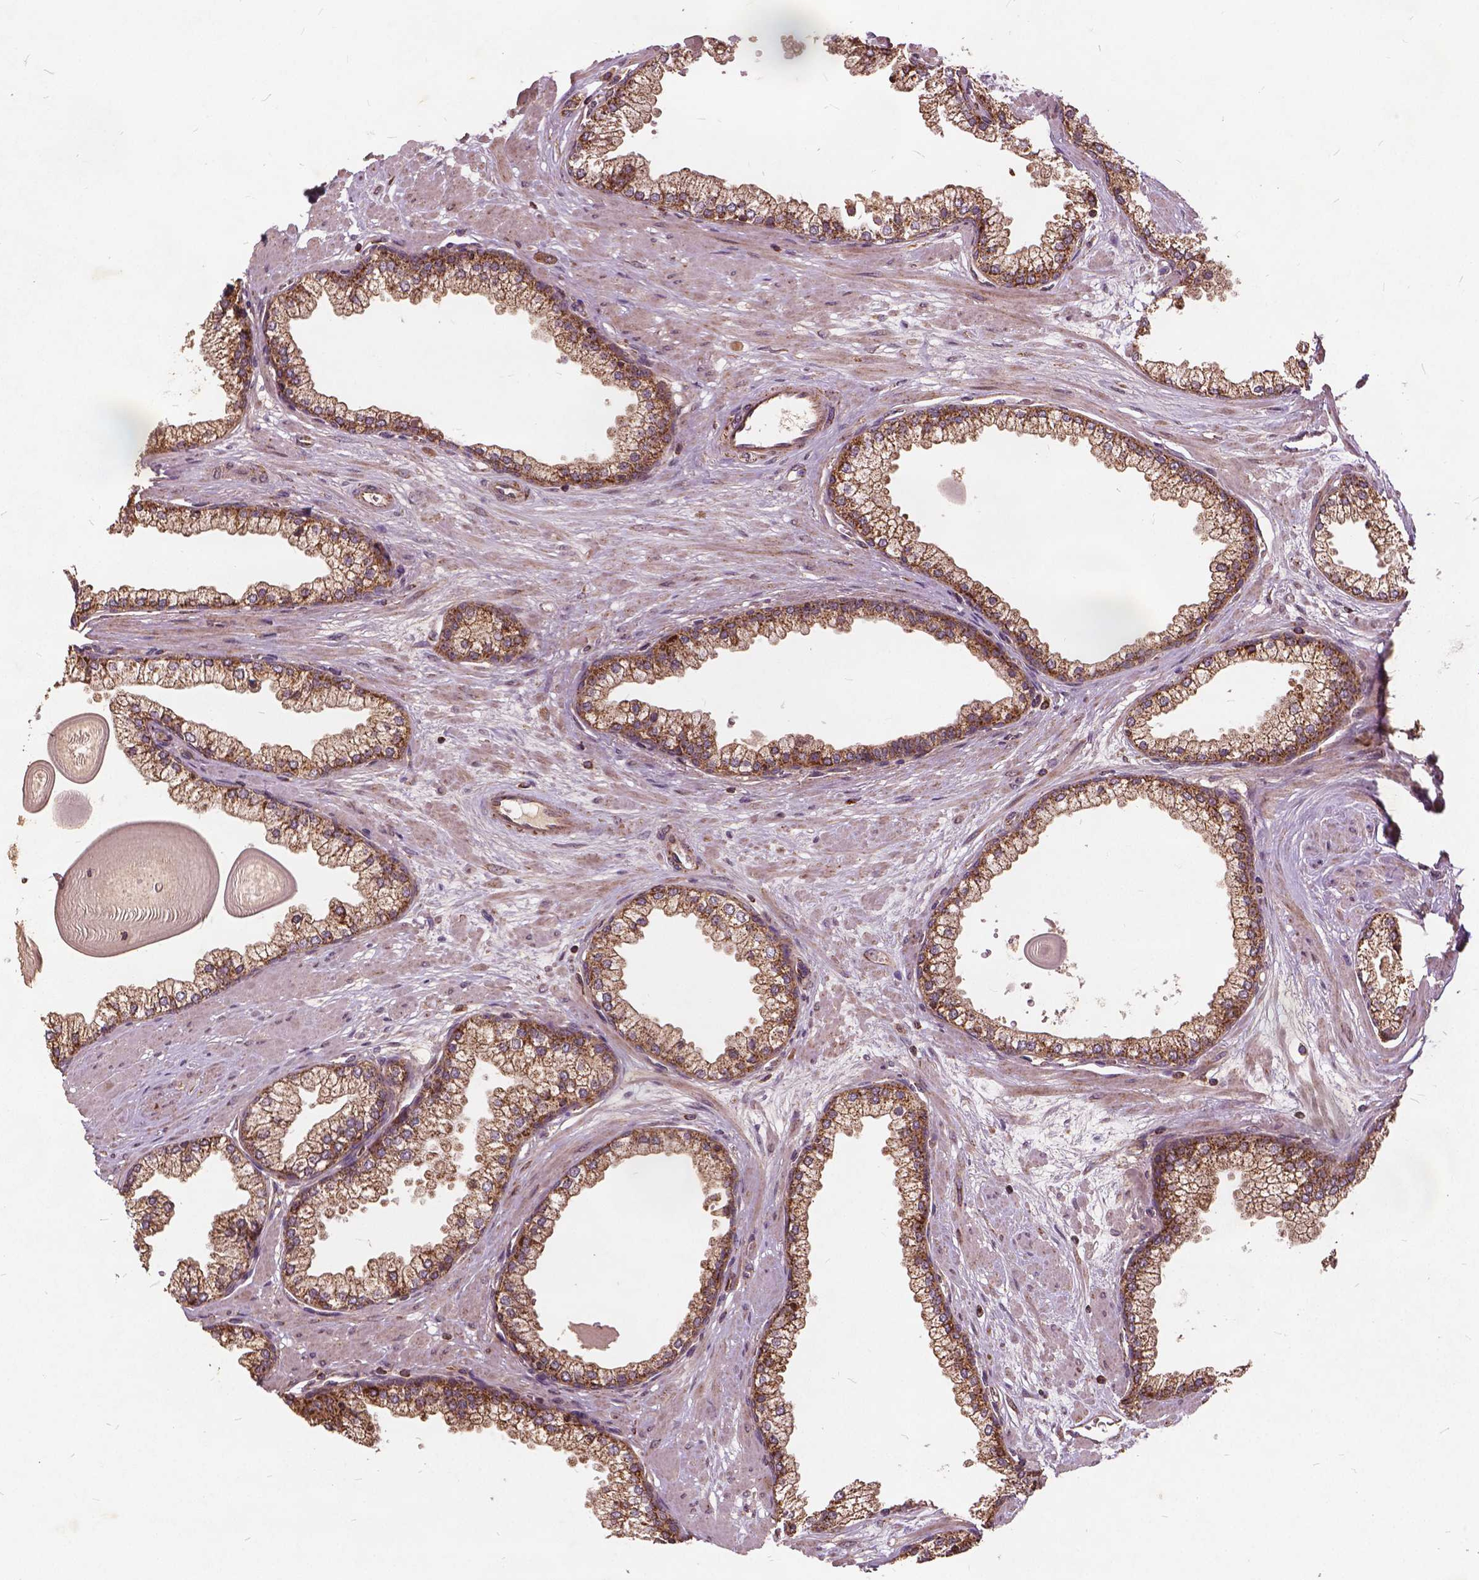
{"staining": {"intensity": "strong", "quantity": ">75%", "location": "cytoplasmic/membranous"}, "tissue": "prostate", "cell_type": "Glandular cells", "image_type": "normal", "snomed": [{"axis": "morphology", "description": "Normal tissue, NOS"}, {"axis": "topography", "description": "Prostate"}, {"axis": "topography", "description": "Peripheral nerve tissue"}], "caption": "Brown immunohistochemical staining in normal prostate displays strong cytoplasmic/membranous positivity in about >75% of glandular cells.", "gene": "UBXN2A", "patient": {"sex": "male", "age": 61}}